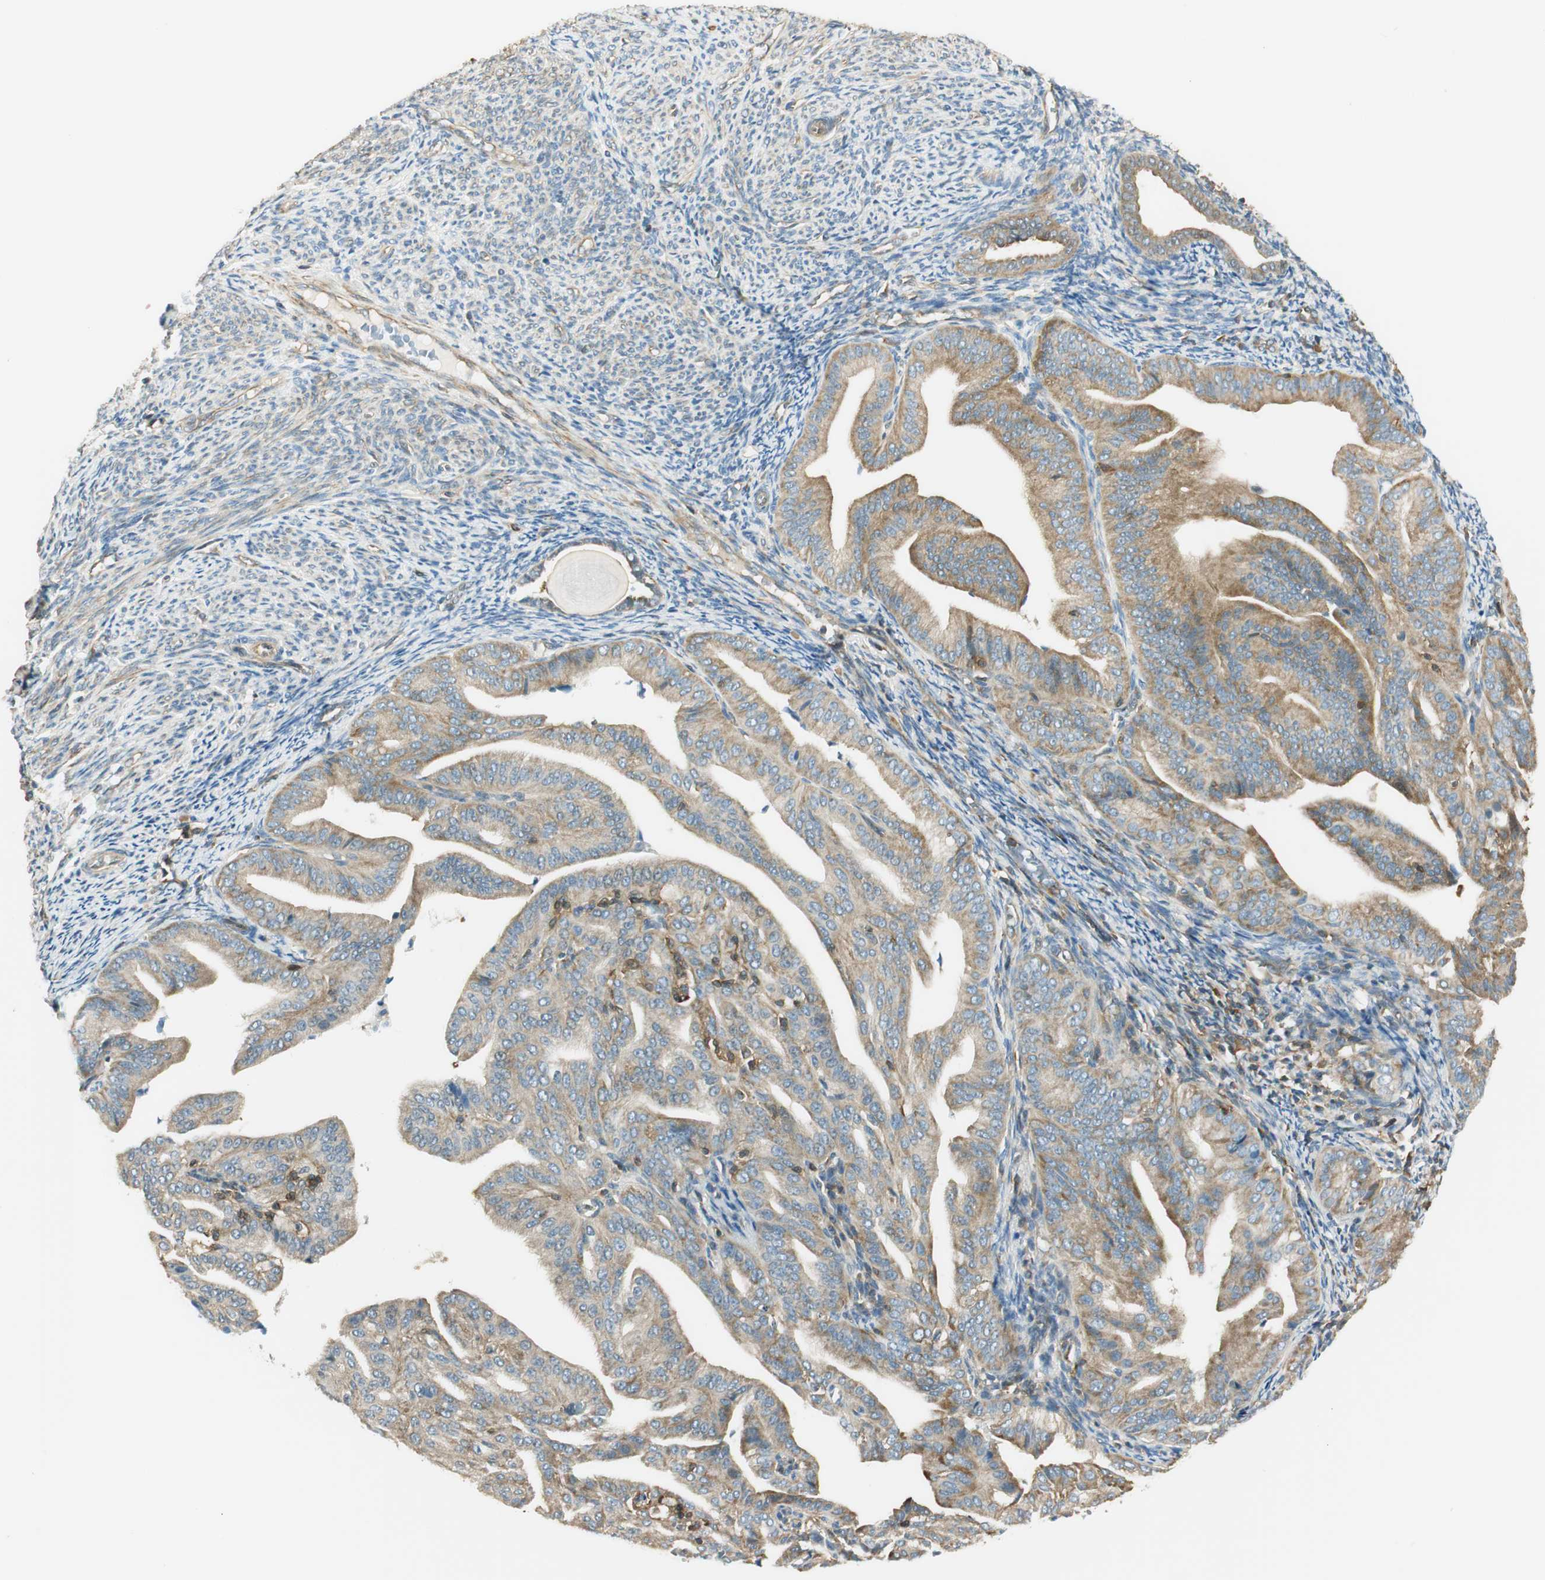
{"staining": {"intensity": "moderate", "quantity": ">75%", "location": "cytoplasmic/membranous"}, "tissue": "endometrial cancer", "cell_type": "Tumor cells", "image_type": "cancer", "snomed": [{"axis": "morphology", "description": "Adenocarcinoma, NOS"}, {"axis": "topography", "description": "Endometrium"}], "caption": "Immunohistochemistry of human endometrial adenocarcinoma shows medium levels of moderate cytoplasmic/membranous expression in about >75% of tumor cells.", "gene": "PI4K2B", "patient": {"sex": "female", "age": 58}}